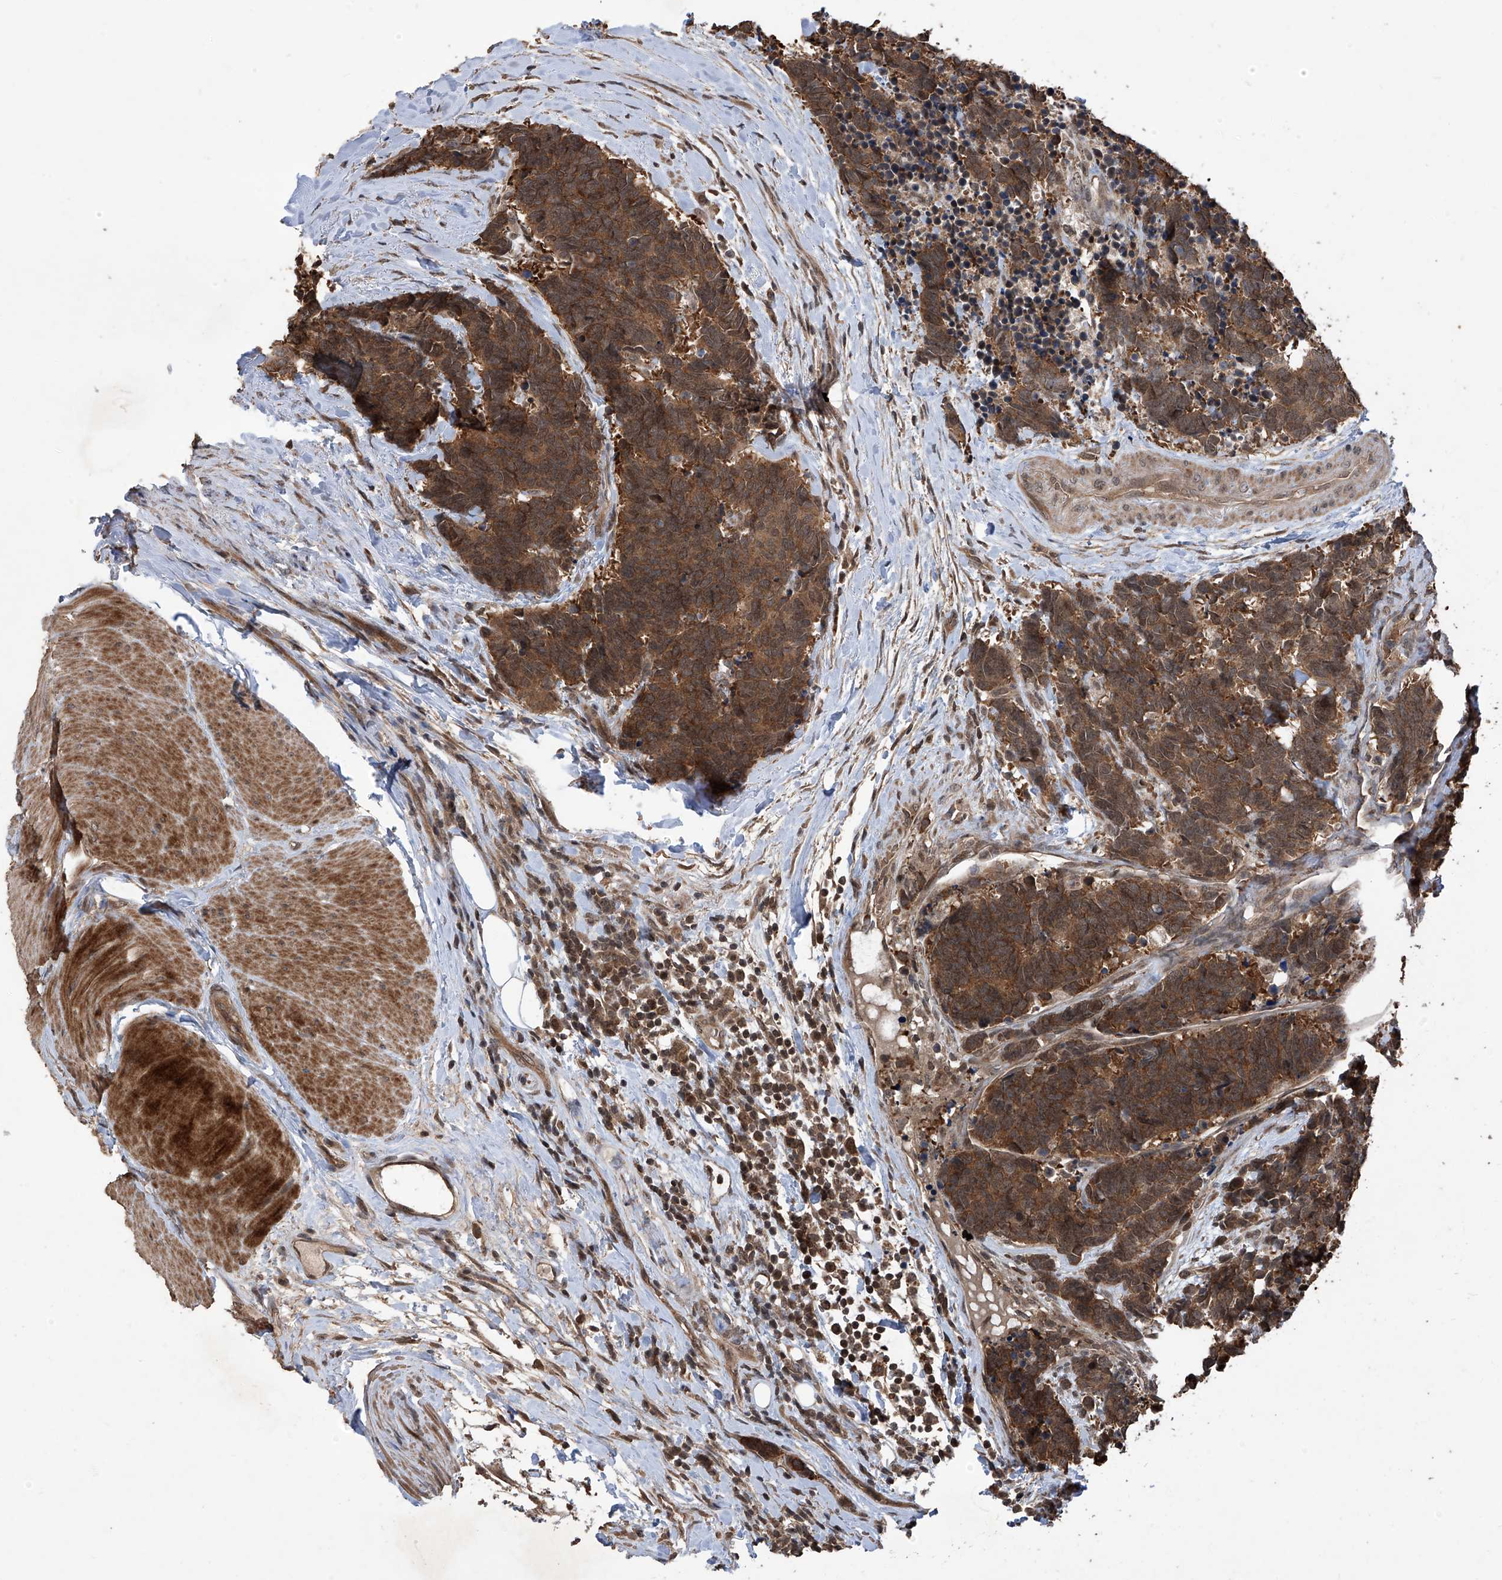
{"staining": {"intensity": "moderate", "quantity": ">75%", "location": "cytoplasmic/membranous,nuclear"}, "tissue": "carcinoid", "cell_type": "Tumor cells", "image_type": "cancer", "snomed": [{"axis": "morphology", "description": "Carcinoma, NOS"}, {"axis": "morphology", "description": "Carcinoid, malignant, NOS"}, {"axis": "topography", "description": "Urinary bladder"}], "caption": "Immunohistochemistry (DAB) staining of carcinoid reveals moderate cytoplasmic/membranous and nuclear protein positivity in about >75% of tumor cells.", "gene": "LYSMD4", "patient": {"sex": "male", "age": 57}}